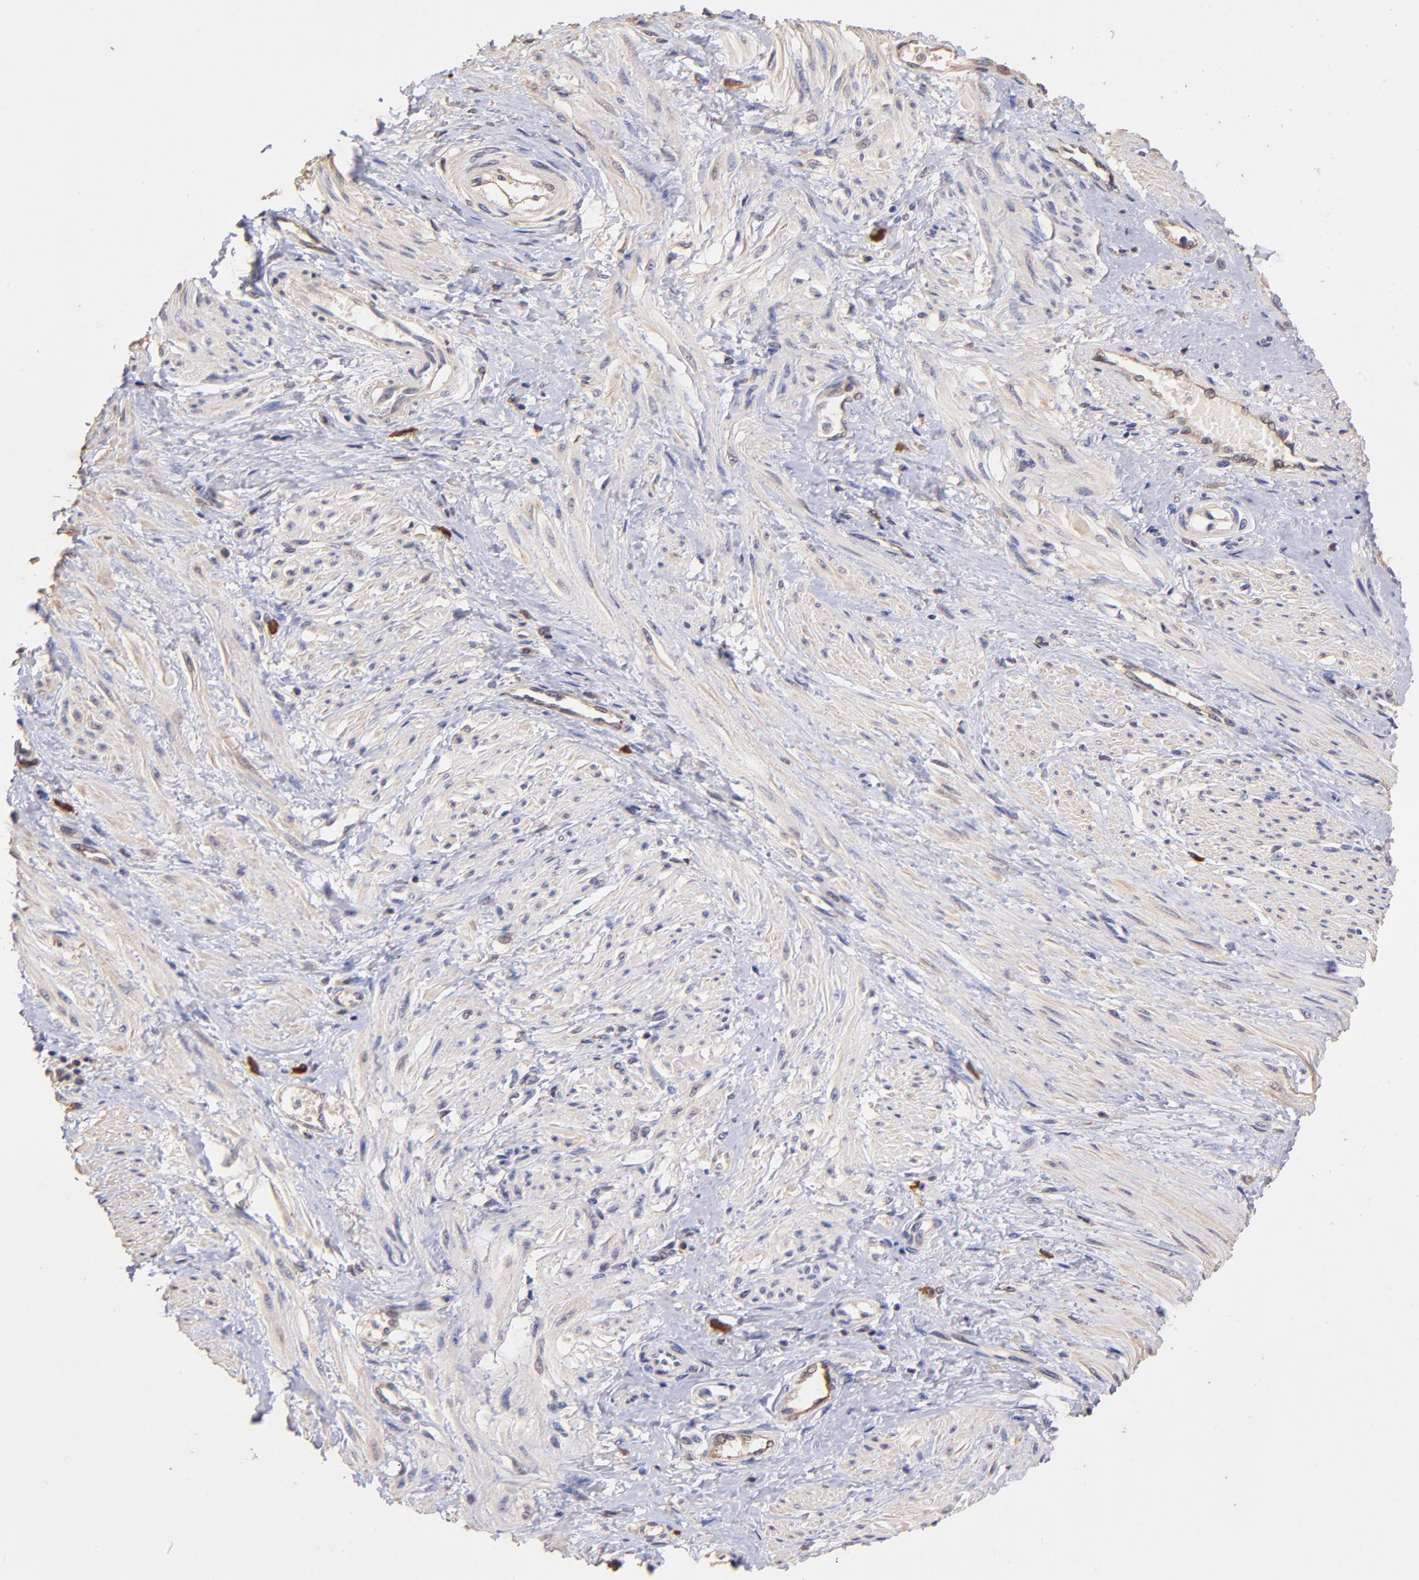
{"staining": {"intensity": "negative", "quantity": "none", "location": "none"}, "tissue": "smooth muscle", "cell_type": "Smooth muscle cells", "image_type": "normal", "snomed": [{"axis": "morphology", "description": "Normal tissue, NOS"}, {"axis": "topography", "description": "Smooth muscle"}, {"axis": "topography", "description": "Uterus"}], "caption": "Immunohistochemical staining of normal human smooth muscle demonstrates no significant expression in smooth muscle cells.", "gene": "RNASEL", "patient": {"sex": "female", "age": 39}}